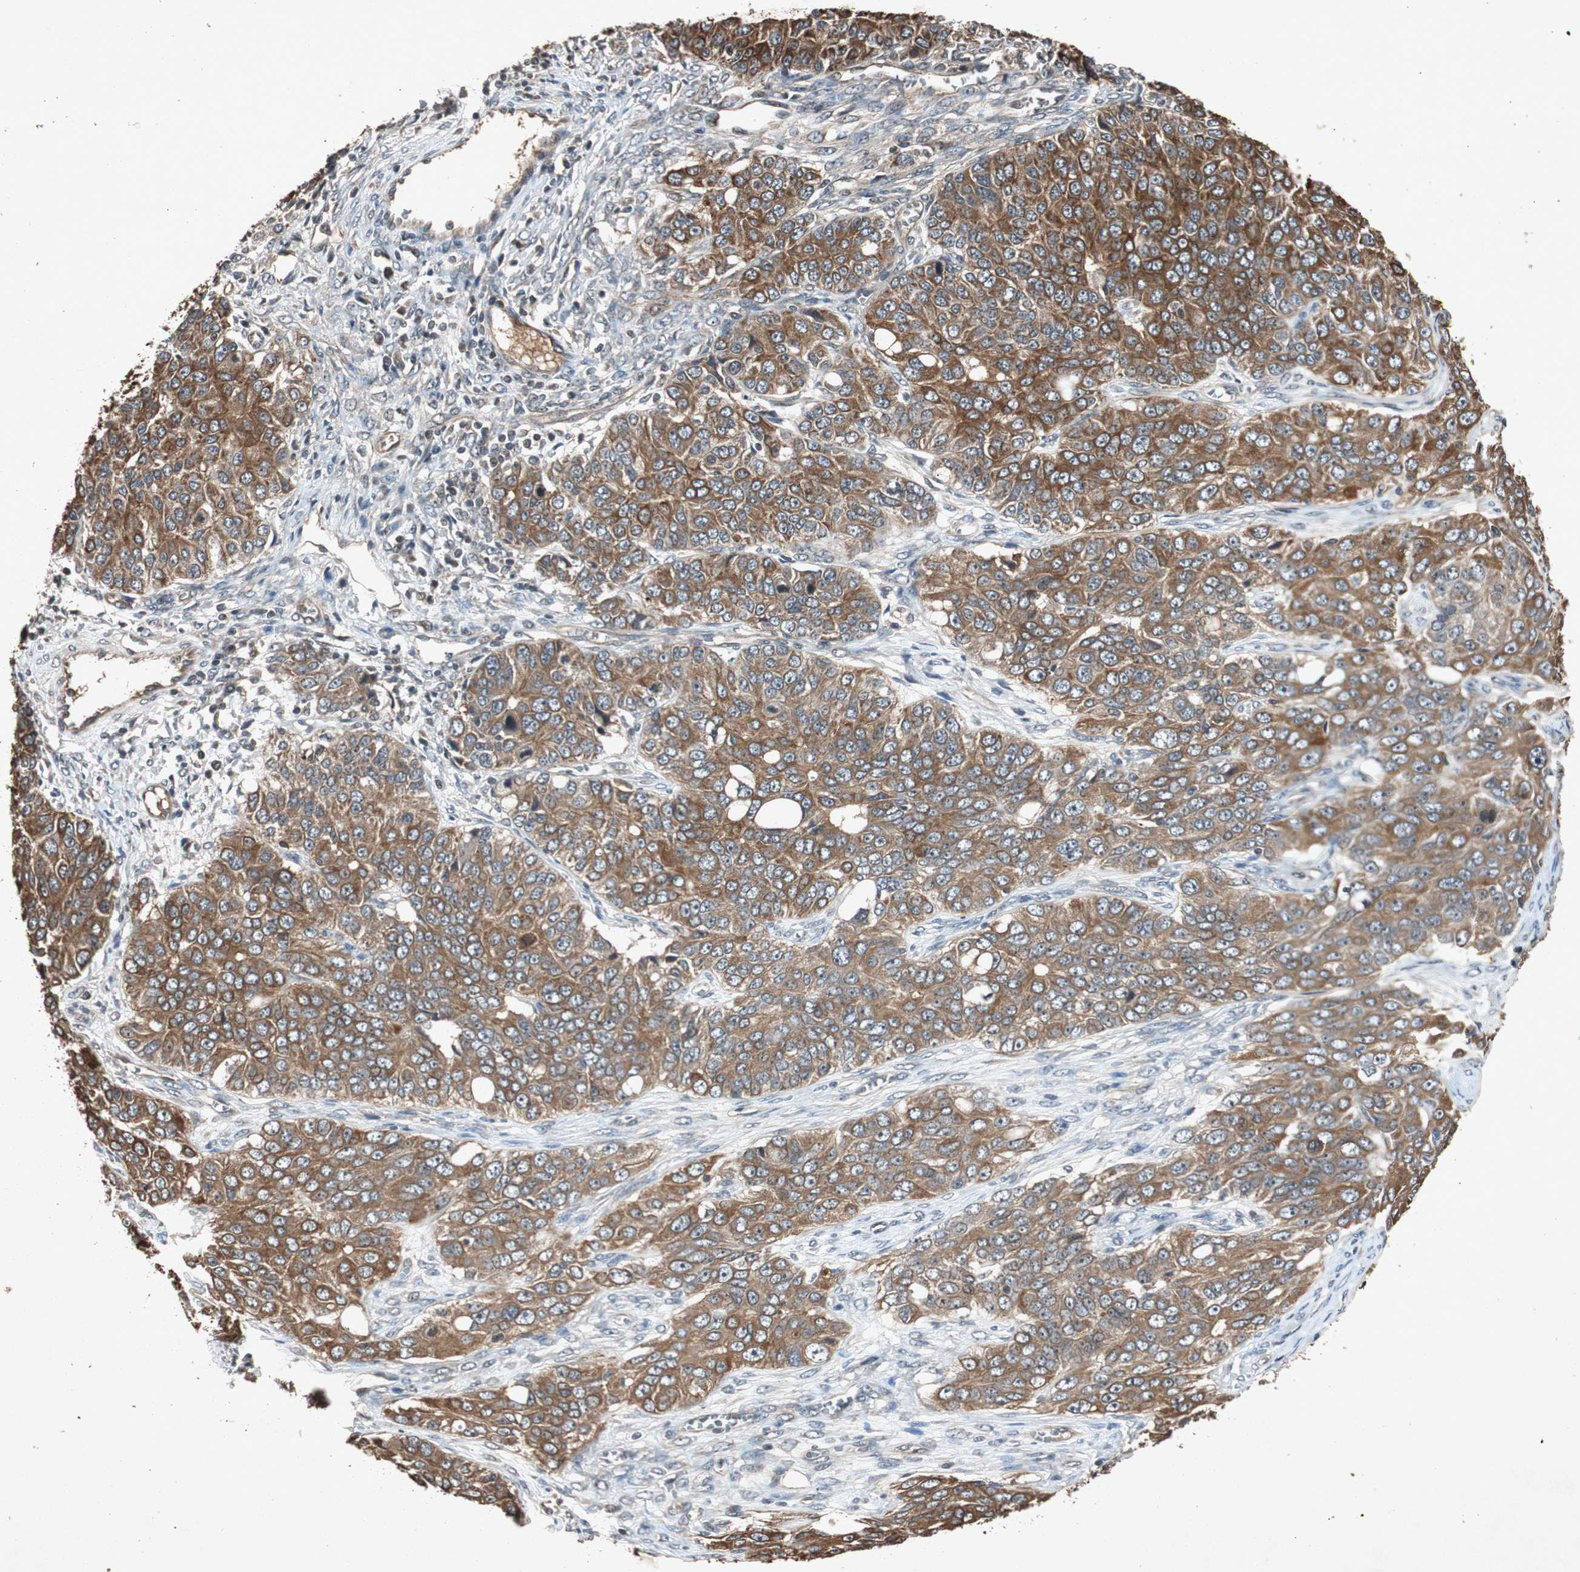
{"staining": {"intensity": "strong", "quantity": ">75%", "location": "cytoplasmic/membranous"}, "tissue": "ovarian cancer", "cell_type": "Tumor cells", "image_type": "cancer", "snomed": [{"axis": "morphology", "description": "Carcinoma, endometroid"}, {"axis": "topography", "description": "Ovary"}], "caption": "Protein expression analysis of human ovarian endometroid carcinoma reveals strong cytoplasmic/membranous positivity in about >75% of tumor cells. (DAB IHC with brightfield microscopy, high magnification).", "gene": "SLIT2", "patient": {"sex": "female", "age": 51}}